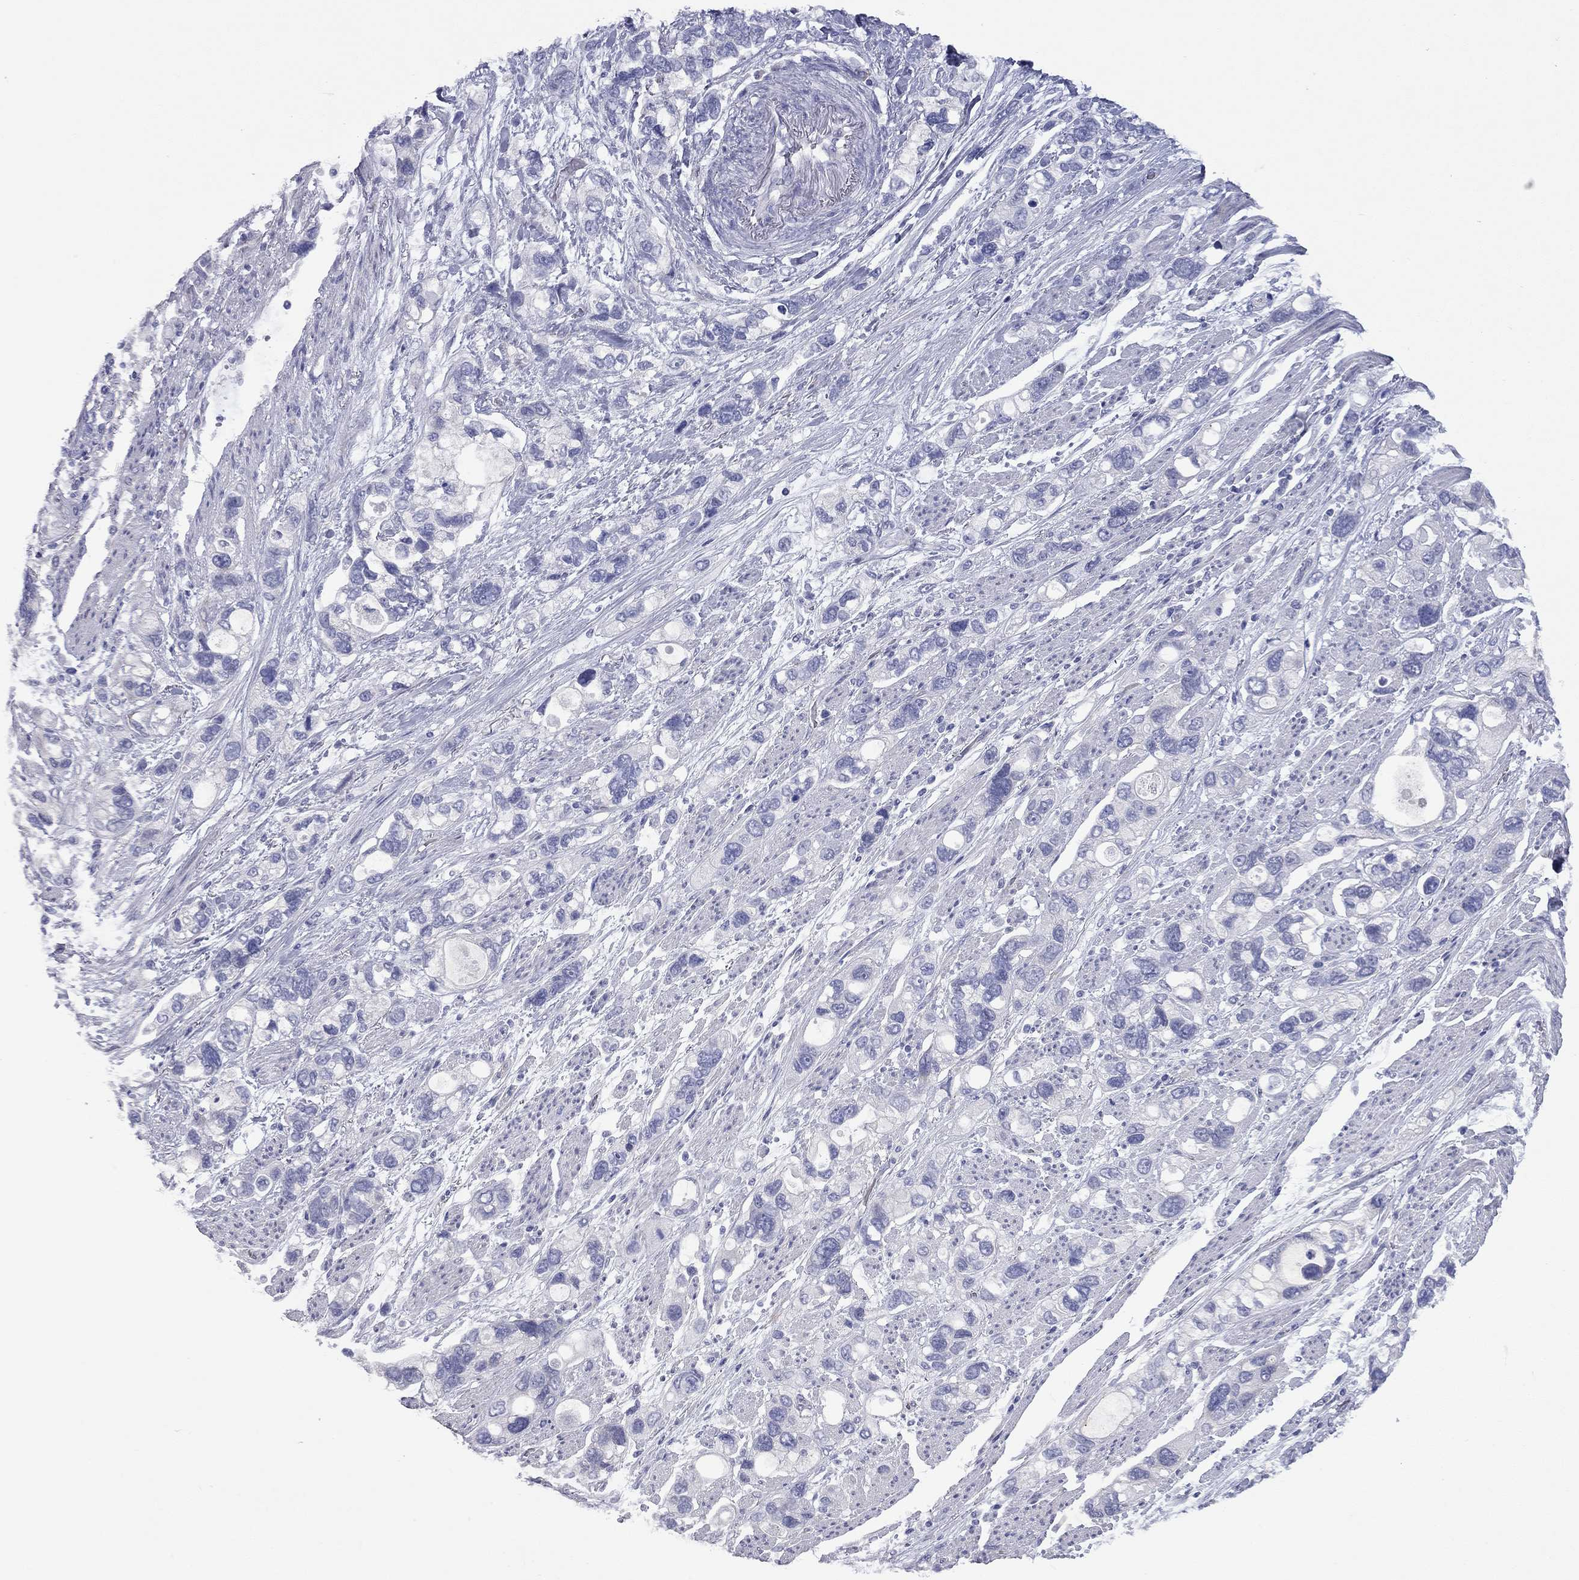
{"staining": {"intensity": "negative", "quantity": "none", "location": "none"}, "tissue": "stomach cancer", "cell_type": "Tumor cells", "image_type": "cancer", "snomed": [{"axis": "morphology", "description": "Adenocarcinoma, NOS"}, {"axis": "topography", "description": "Stomach, upper"}], "caption": "The immunohistochemistry (IHC) histopathology image has no significant expression in tumor cells of adenocarcinoma (stomach) tissue. (Stains: DAB (3,3'-diaminobenzidine) immunohistochemistry with hematoxylin counter stain, Microscopy: brightfield microscopy at high magnification).", "gene": "UNC119B", "patient": {"sex": "female", "age": 81}}